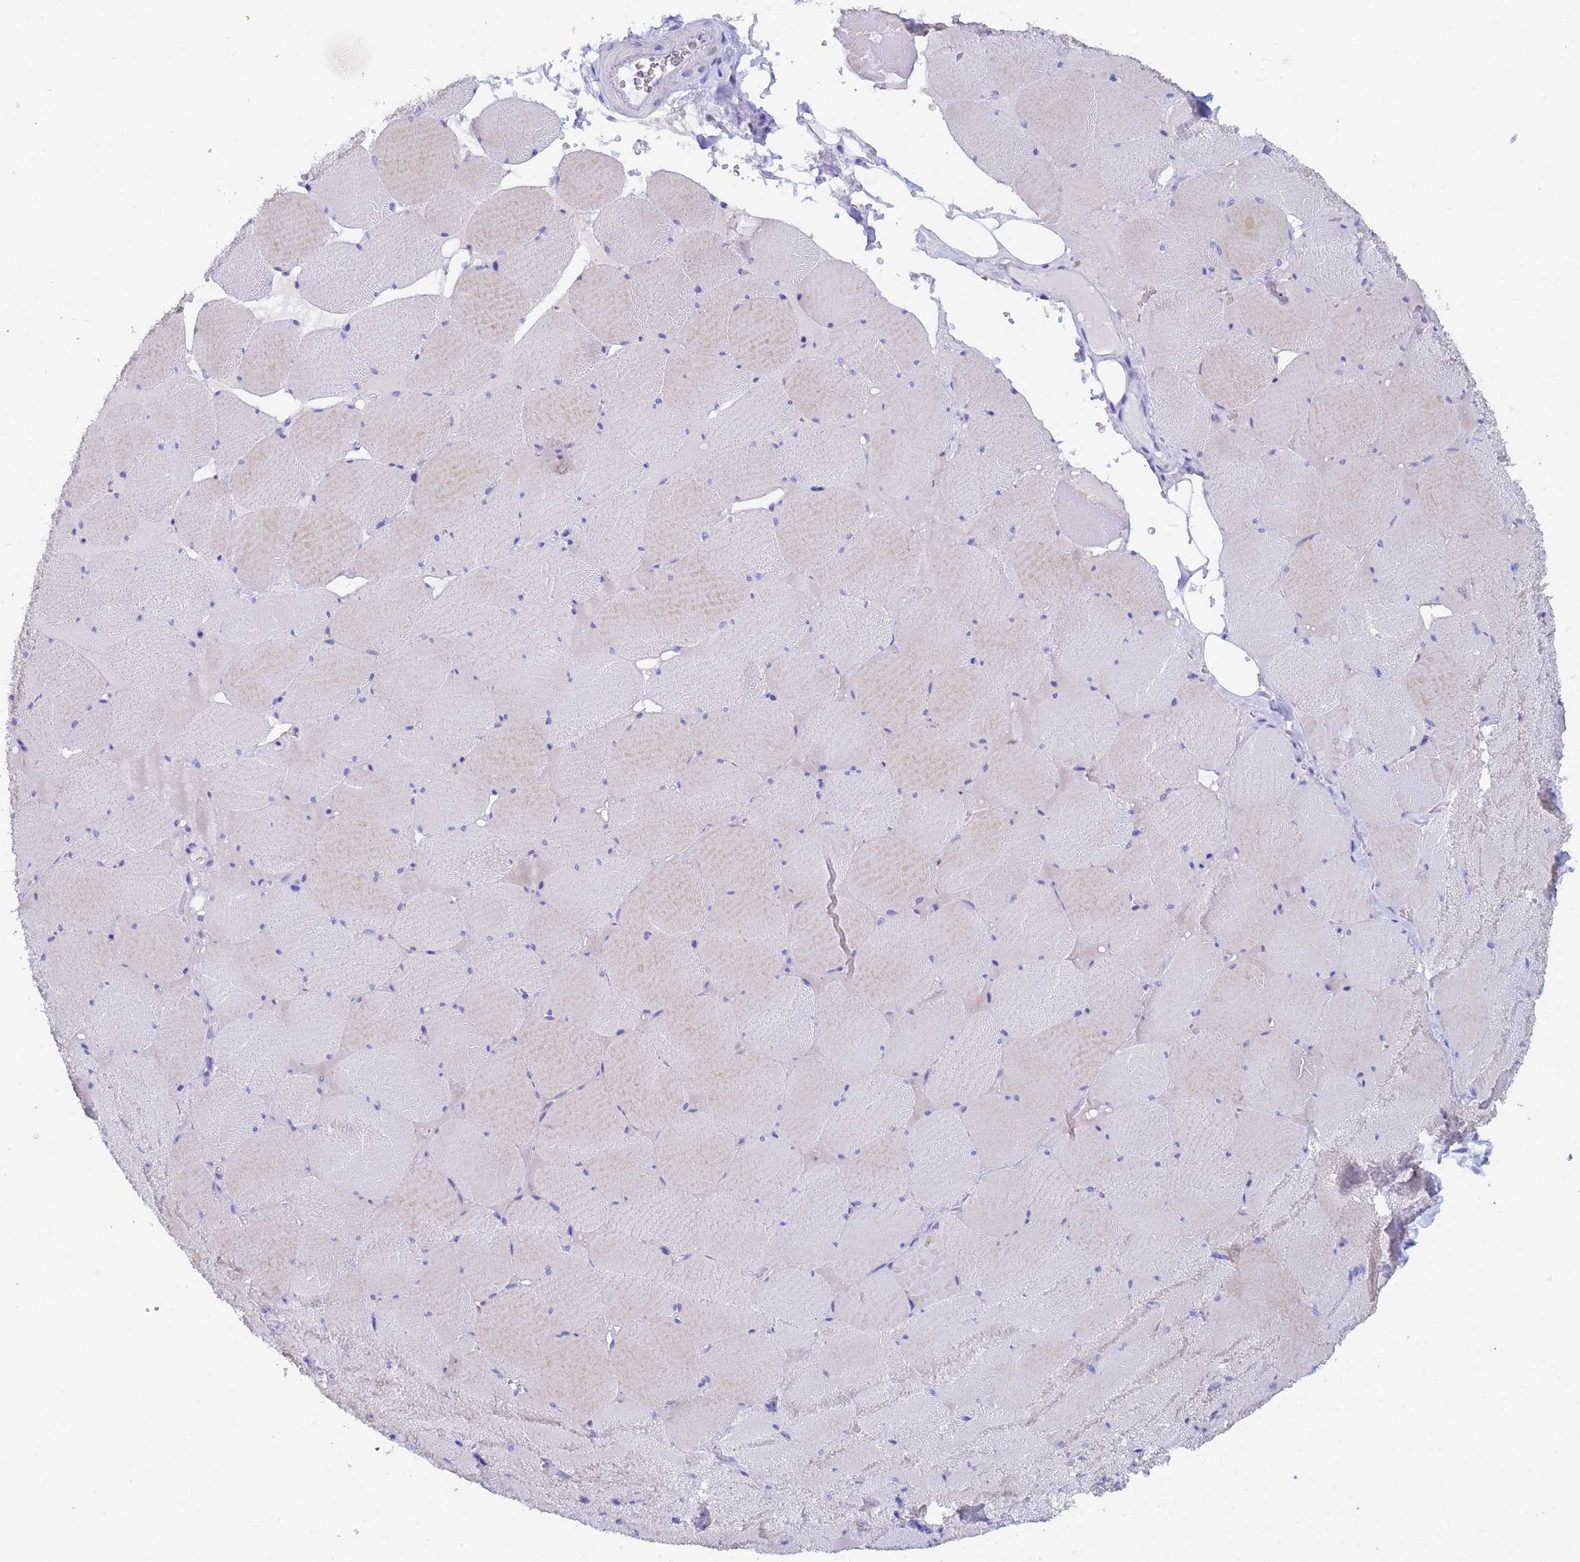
{"staining": {"intensity": "negative", "quantity": "none", "location": "none"}, "tissue": "skeletal muscle", "cell_type": "Myocytes", "image_type": "normal", "snomed": [{"axis": "morphology", "description": "Normal tissue, NOS"}, {"axis": "topography", "description": "Skeletal muscle"}, {"axis": "topography", "description": "Head-Neck"}], "caption": "This is a histopathology image of immunohistochemistry (IHC) staining of normal skeletal muscle, which shows no staining in myocytes.", "gene": "UBE2O", "patient": {"sex": "male", "age": 66}}